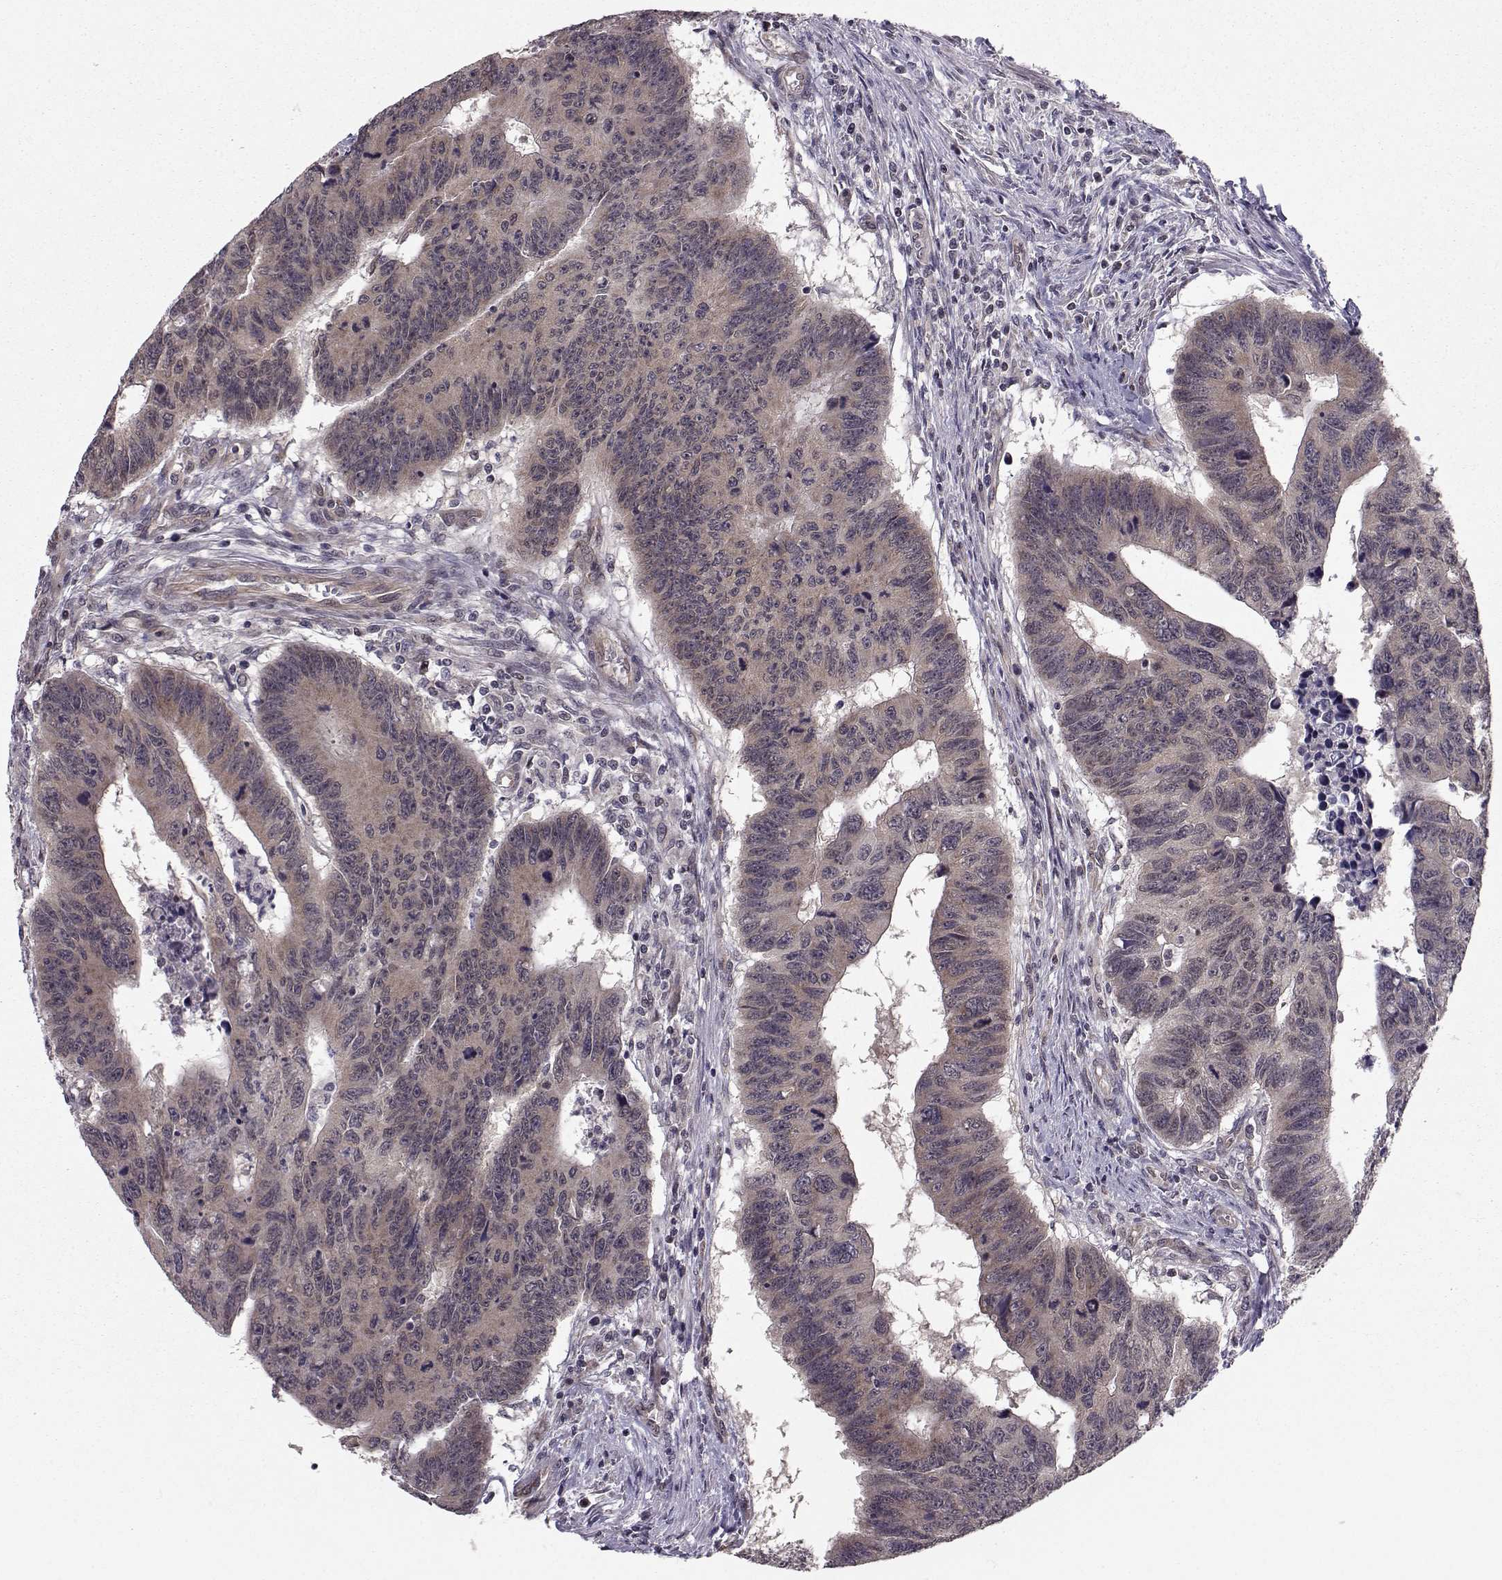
{"staining": {"intensity": "moderate", "quantity": "25%-75%", "location": "cytoplasmic/membranous"}, "tissue": "colorectal cancer", "cell_type": "Tumor cells", "image_type": "cancer", "snomed": [{"axis": "morphology", "description": "Adenocarcinoma, NOS"}, {"axis": "topography", "description": "Rectum"}], "caption": "IHC photomicrograph of neoplastic tissue: human colorectal cancer (adenocarcinoma) stained using immunohistochemistry (IHC) exhibits medium levels of moderate protein expression localized specifically in the cytoplasmic/membranous of tumor cells, appearing as a cytoplasmic/membranous brown color.", "gene": "PKN2", "patient": {"sex": "female", "age": 85}}